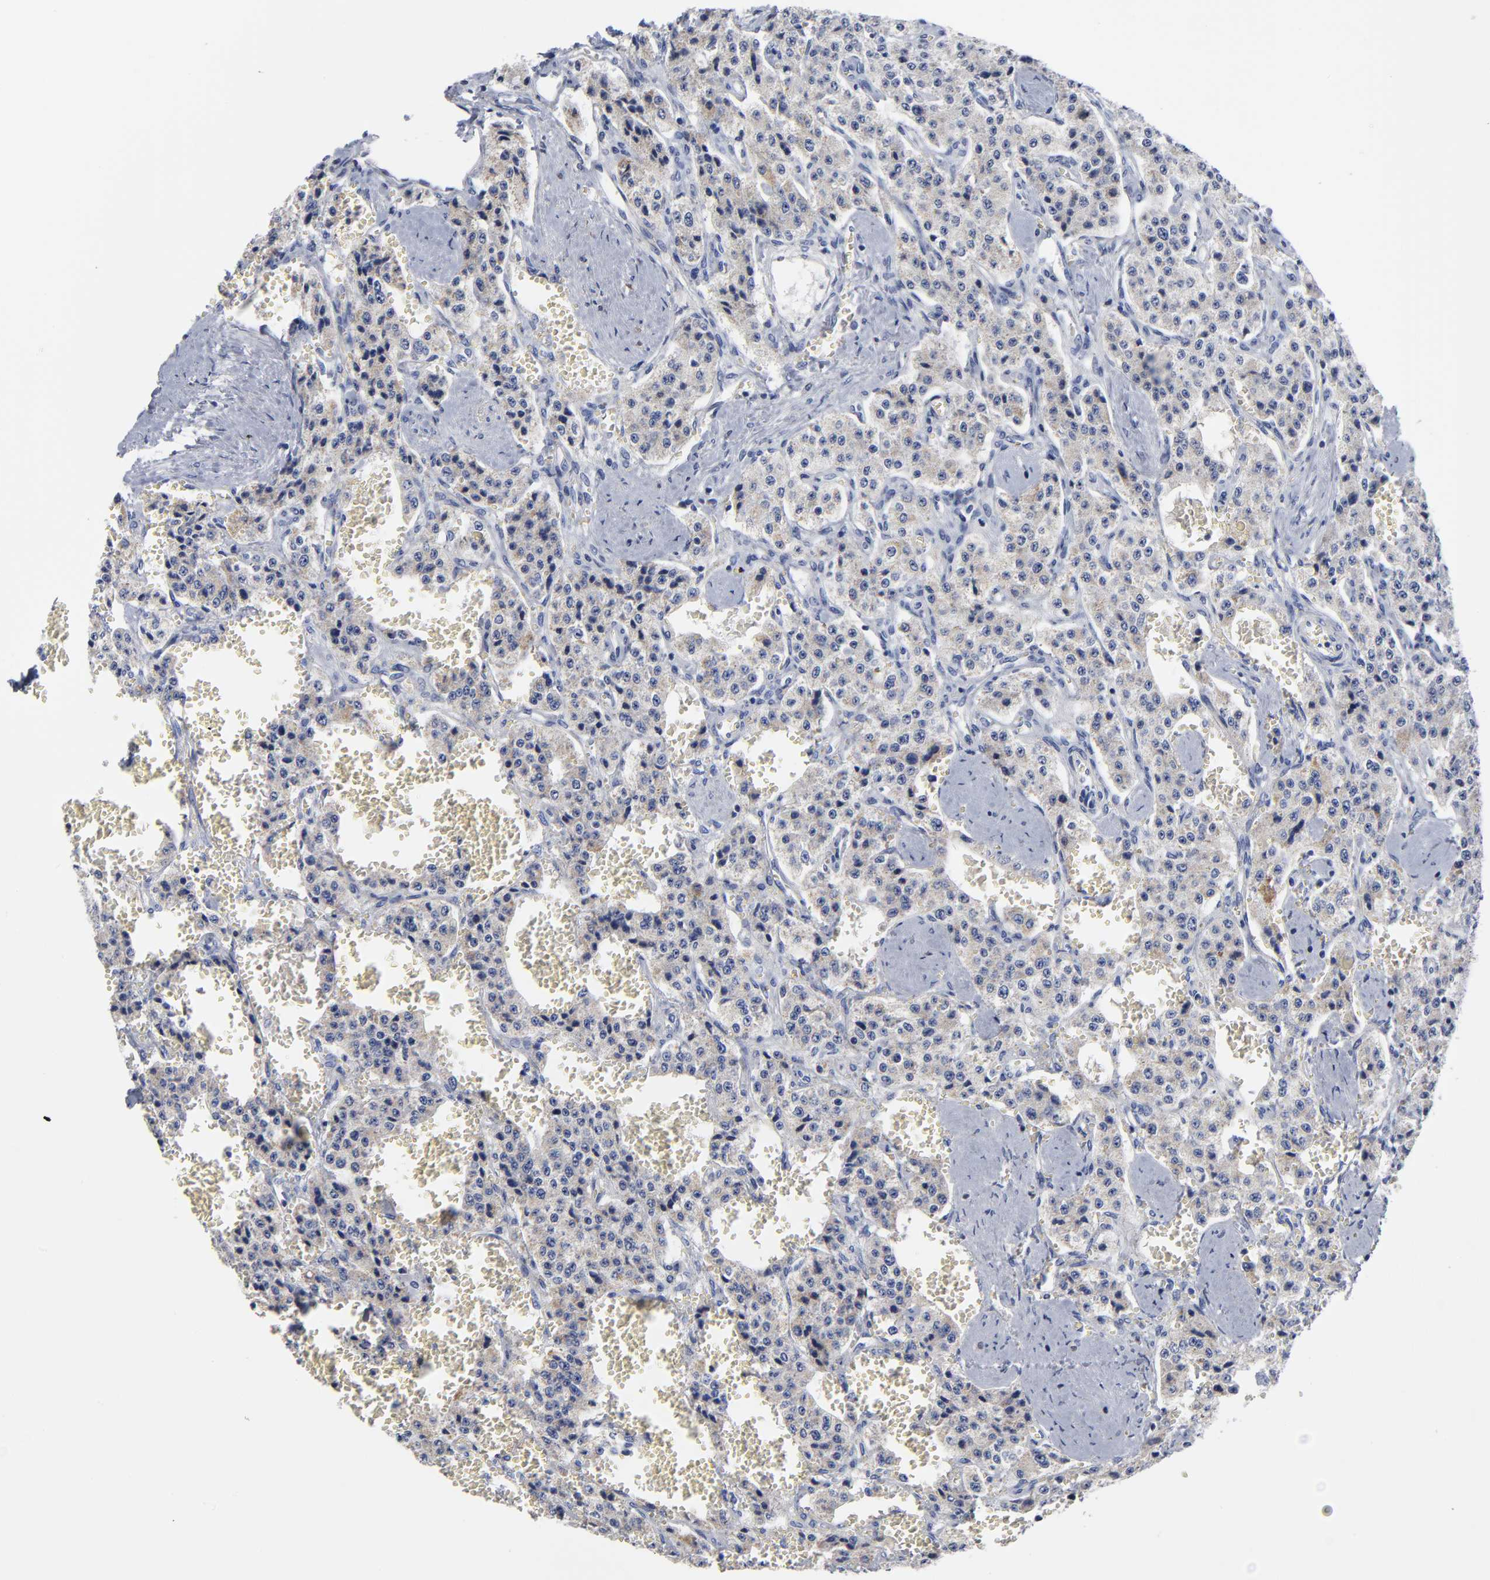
{"staining": {"intensity": "weak", "quantity": ">75%", "location": "cytoplasmic/membranous"}, "tissue": "carcinoid", "cell_type": "Tumor cells", "image_type": "cancer", "snomed": [{"axis": "morphology", "description": "Carcinoid, malignant, NOS"}, {"axis": "topography", "description": "Small intestine"}], "caption": "Carcinoid tissue exhibits weak cytoplasmic/membranous staining in about >75% of tumor cells, visualized by immunohistochemistry. Immunohistochemistry (ihc) stains the protein in brown and the nuclei are stained blue.", "gene": "PTP4A1", "patient": {"sex": "male", "age": 52}}